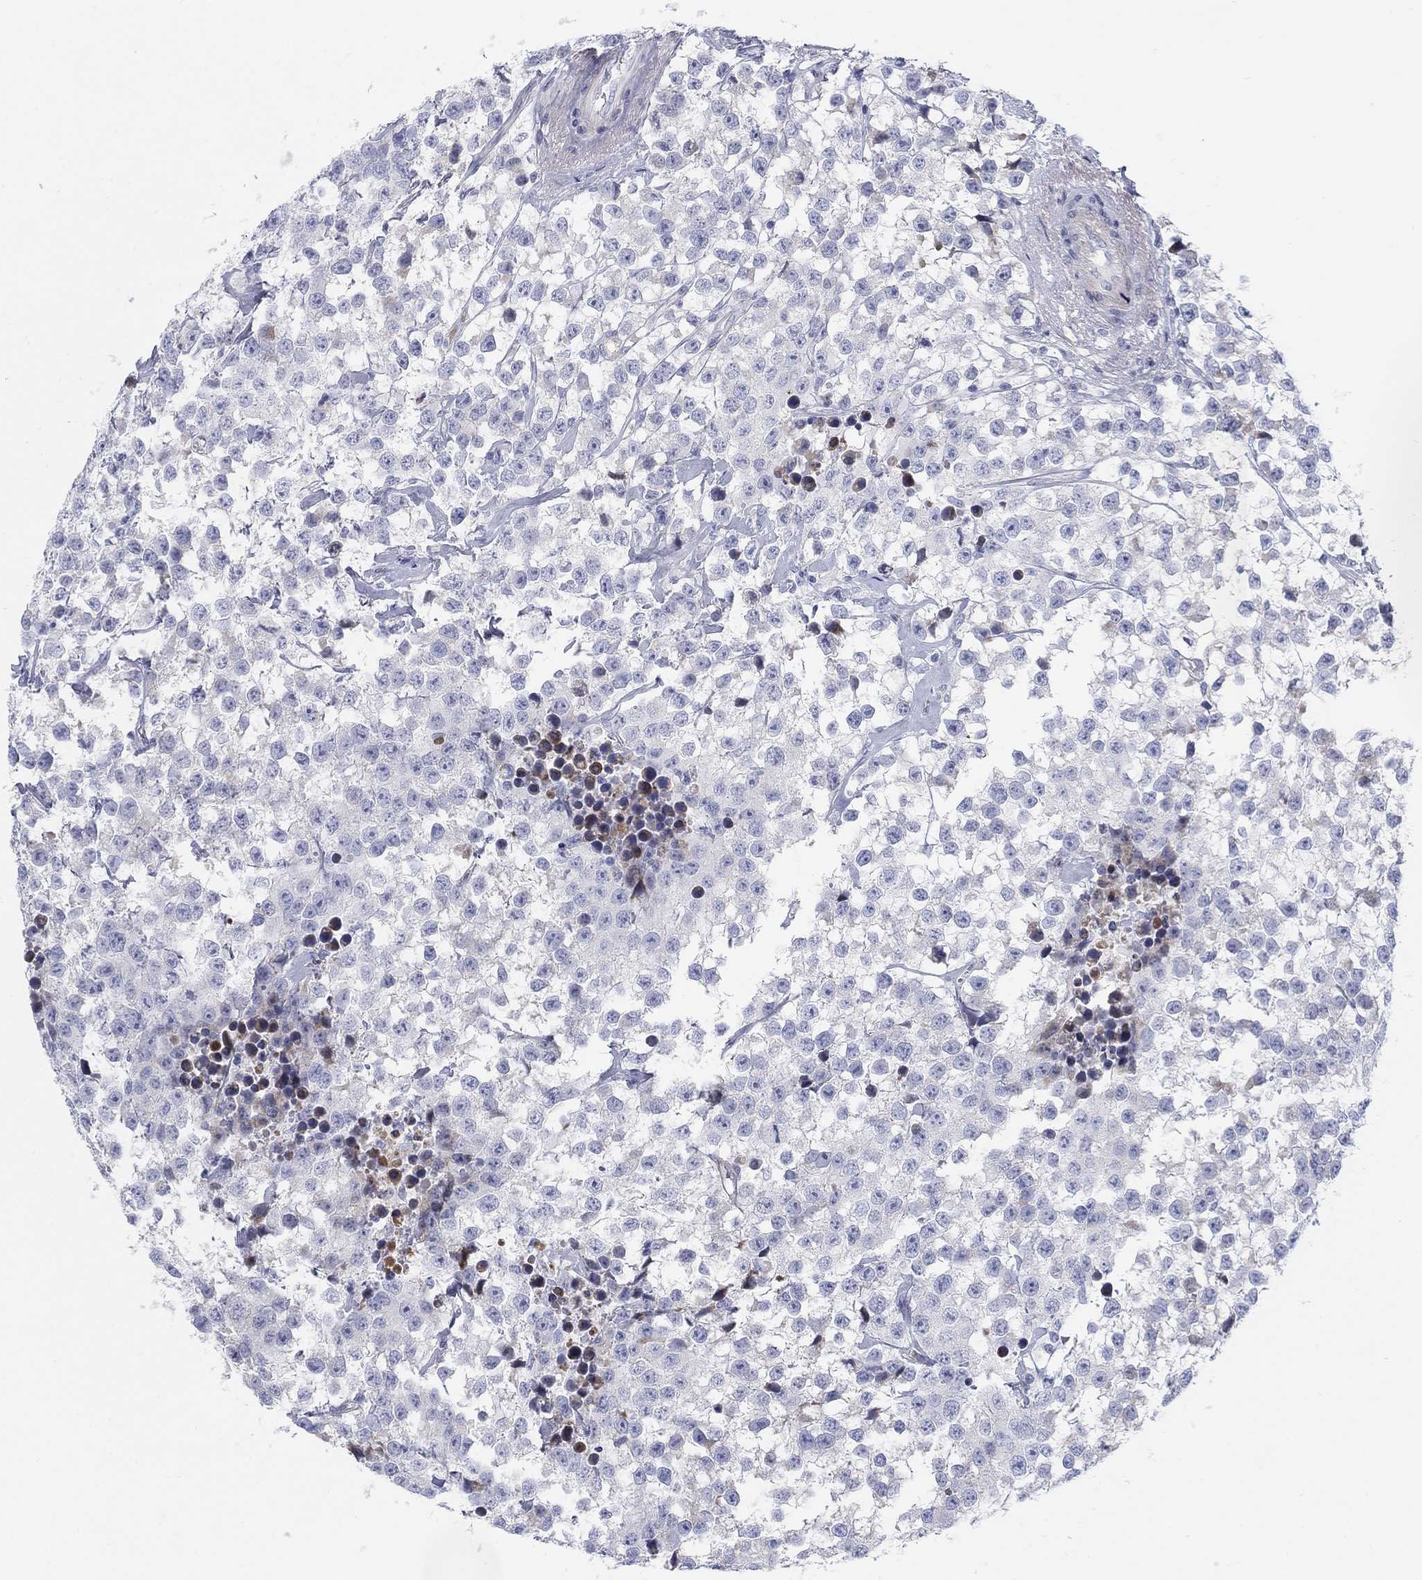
{"staining": {"intensity": "negative", "quantity": "none", "location": "none"}, "tissue": "testis cancer", "cell_type": "Tumor cells", "image_type": "cancer", "snomed": [{"axis": "morphology", "description": "Seminoma, NOS"}, {"axis": "topography", "description": "Testis"}], "caption": "Immunohistochemical staining of testis seminoma reveals no significant positivity in tumor cells. (DAB immunohistochemistry (IHC) visualized using brightfield microscopy, high magnification).", "gene": "HEATR4", "patient": {"sex": "male", "age": 59}}